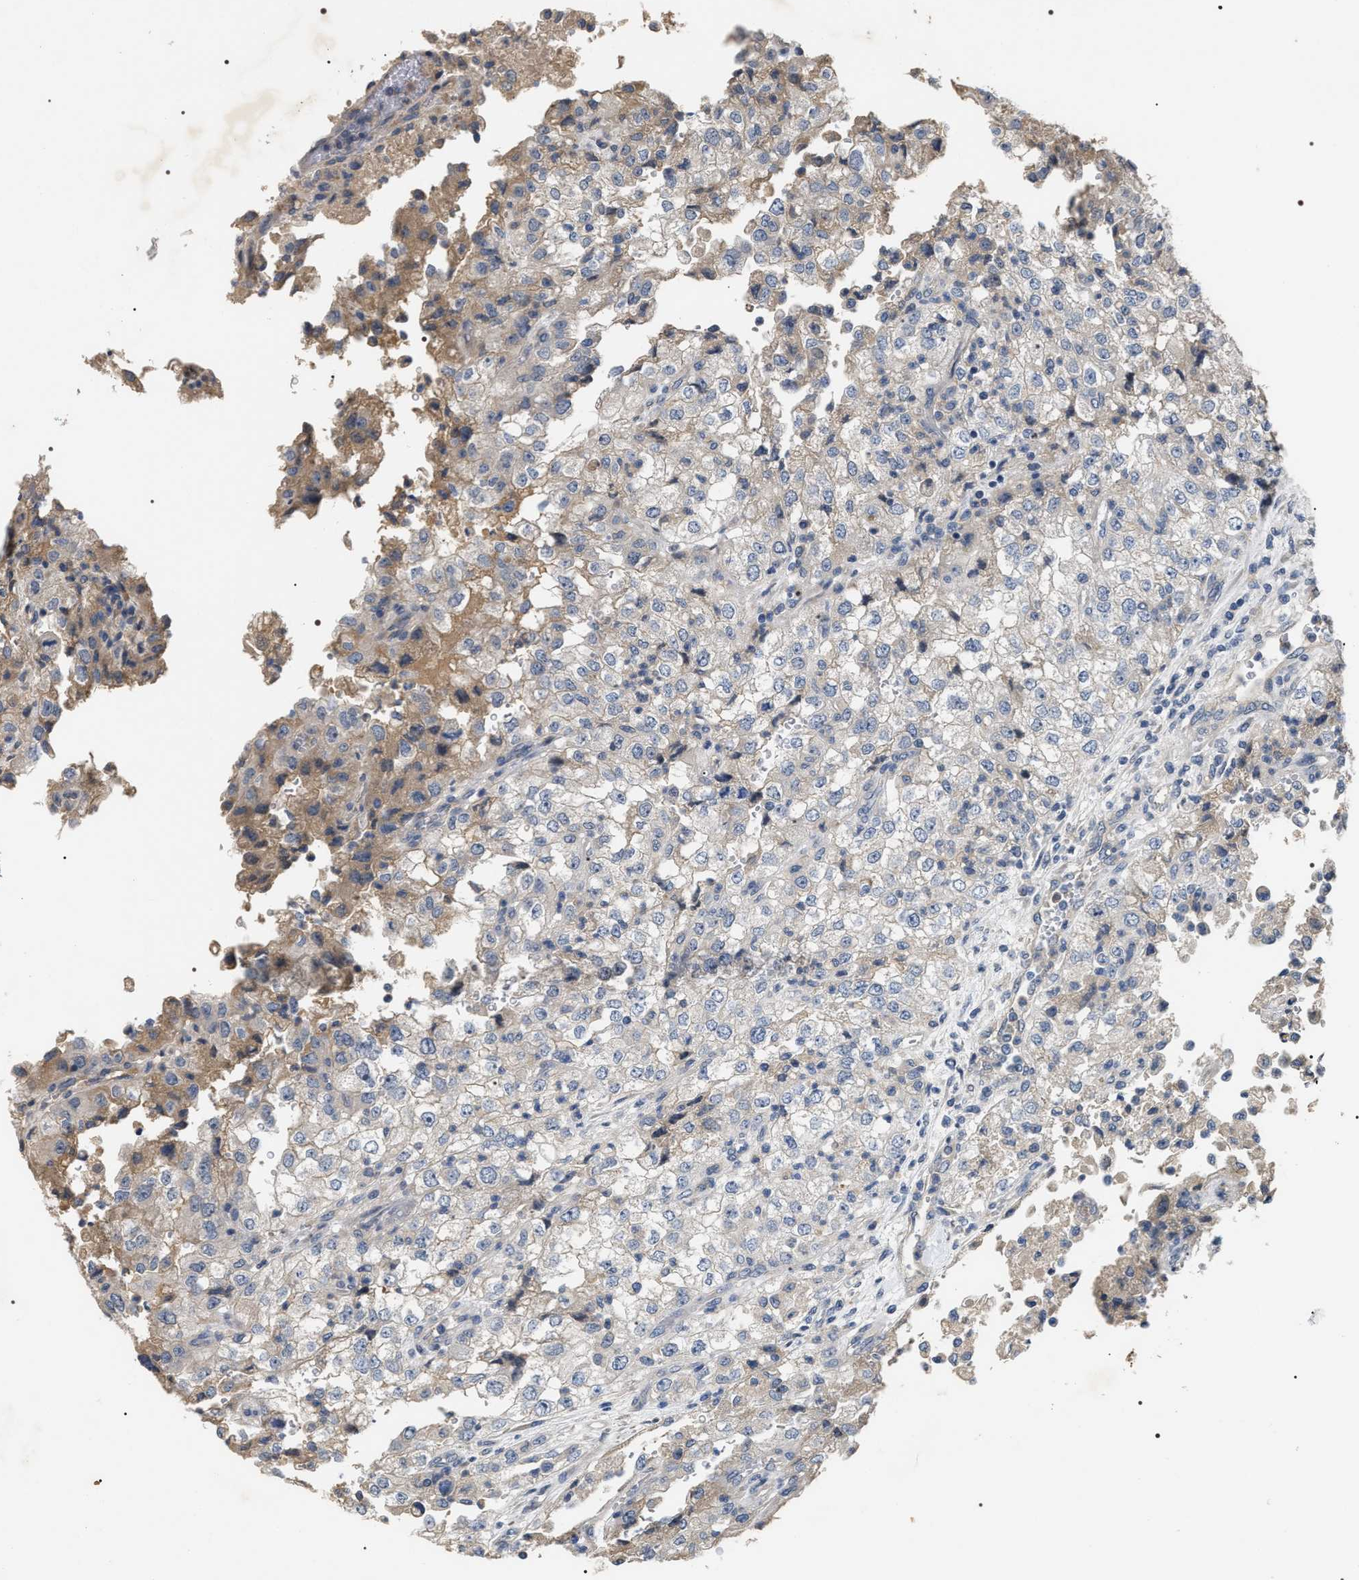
{"staining": {"intensity": "negative", "quantity": "none", "location": "none"}, "tissue": "renal cancer", "cell_type": "Tumor cells", "image_type": "cancer", "snomed": [{"axis": "morphology", "description": "Adenocarcinoma, NOS"}, {"axis": "topography", "description": "Kidney"}], "caption": "An immunohistochemistry image of adenocarcinoma (renal) is shown. There is no staining in tumor cells of adenocarcinoma (renal).", "gene": "IFT81", "patient": {"sex": "female", "age": 54}}